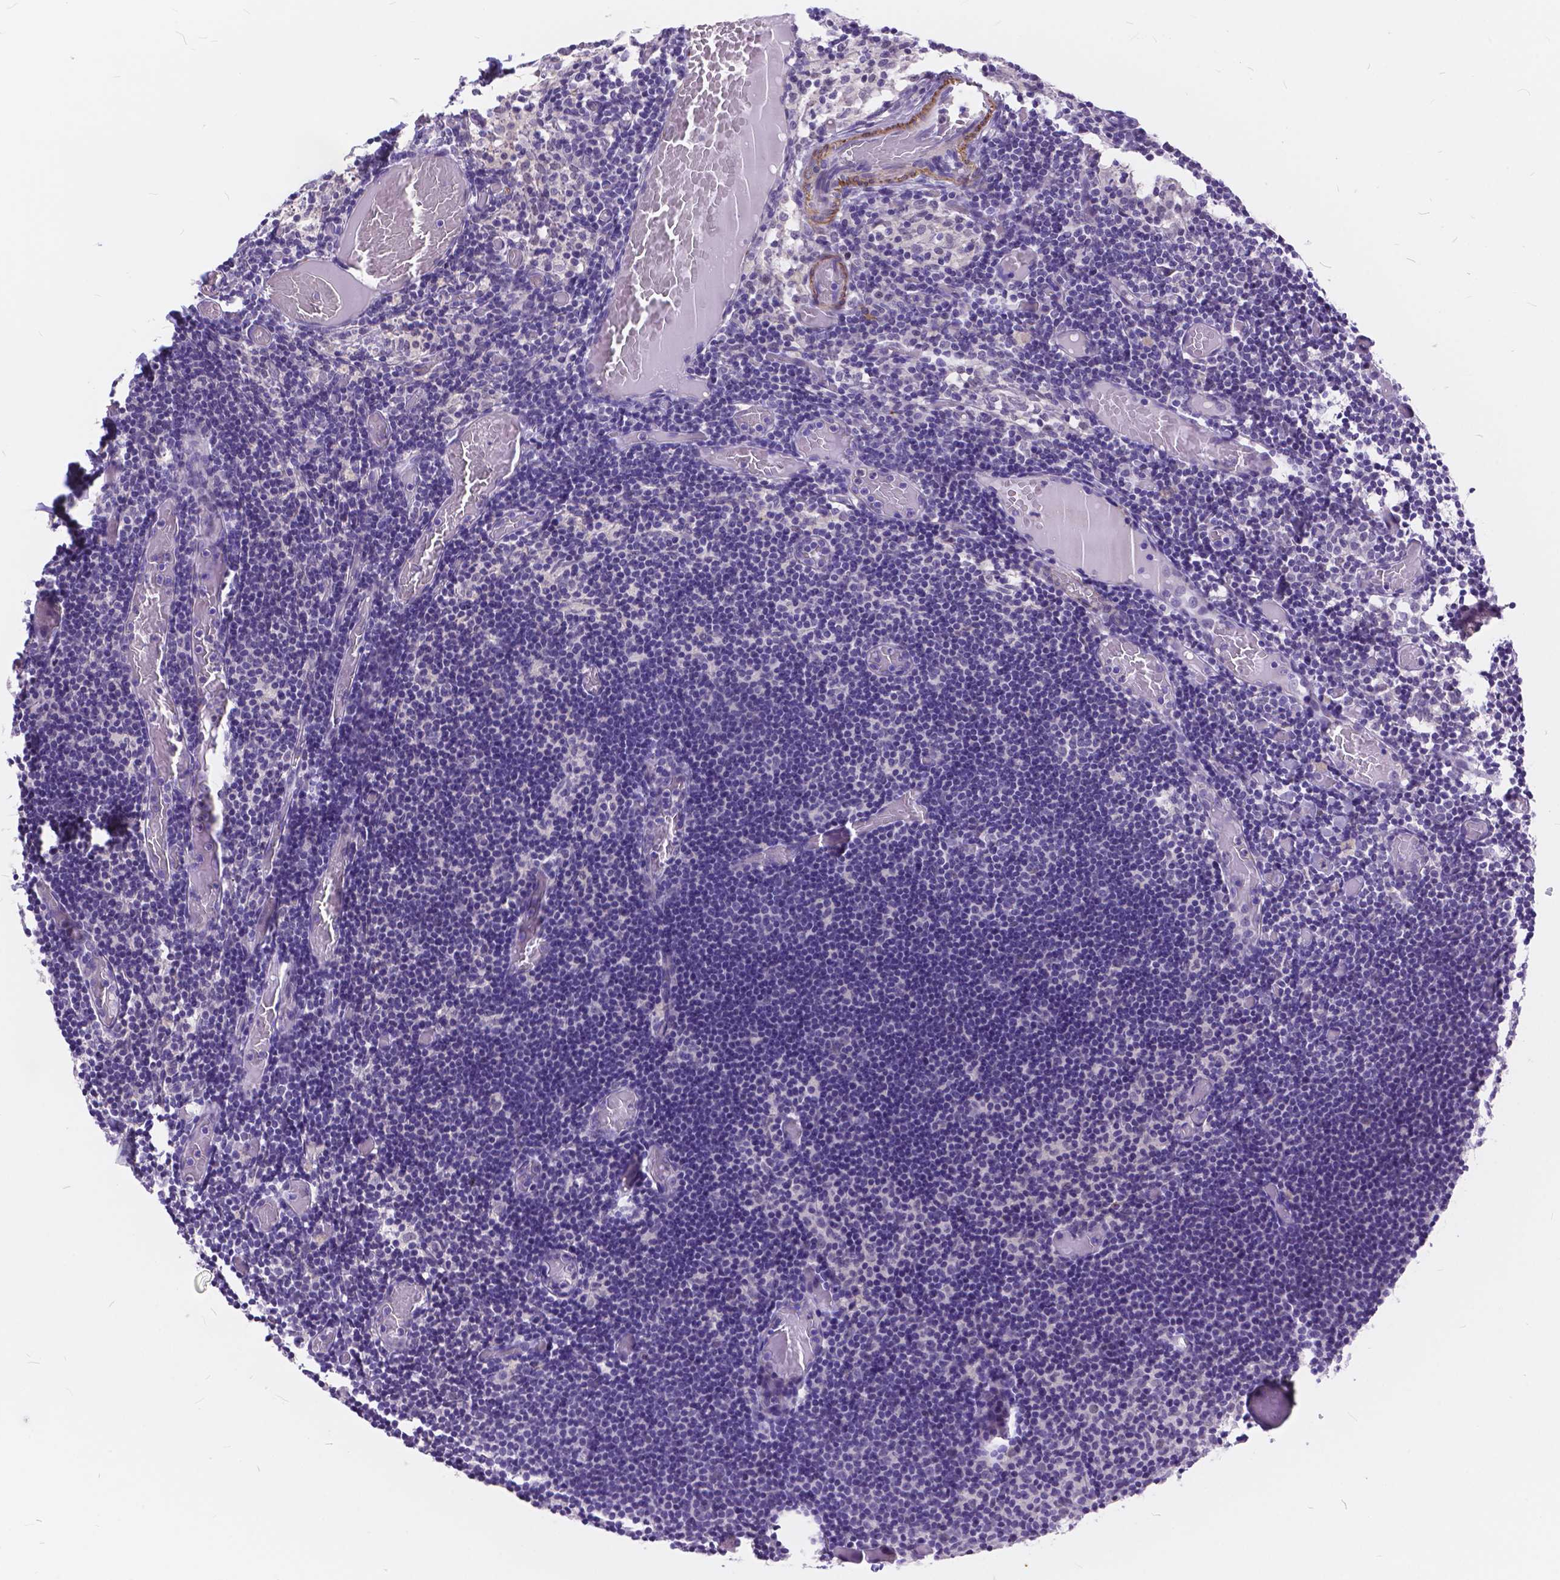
{"staining": {"intensity": "negative", "quantity": "none", "location": "none"}, "tissue": "lymph node", "cell_type": "Germinal center cells", "image_type": "normal", "snomed": [{"axis": "morphology", "description": "Normal tissue, NOS"}, {"axis": "topography", "description": "Lymph node"}], "caption": "Germinal center cells are negative for brown protein staining in normal lymph node. Brightfield microscopy of IHC stained with DAB (3,3'-diaminobenzidine) (brown) and hematoxylin (blue), captured at high magnification.", "gene": "MAN2C1", "patient": {"sex": "female", "age": 41}}